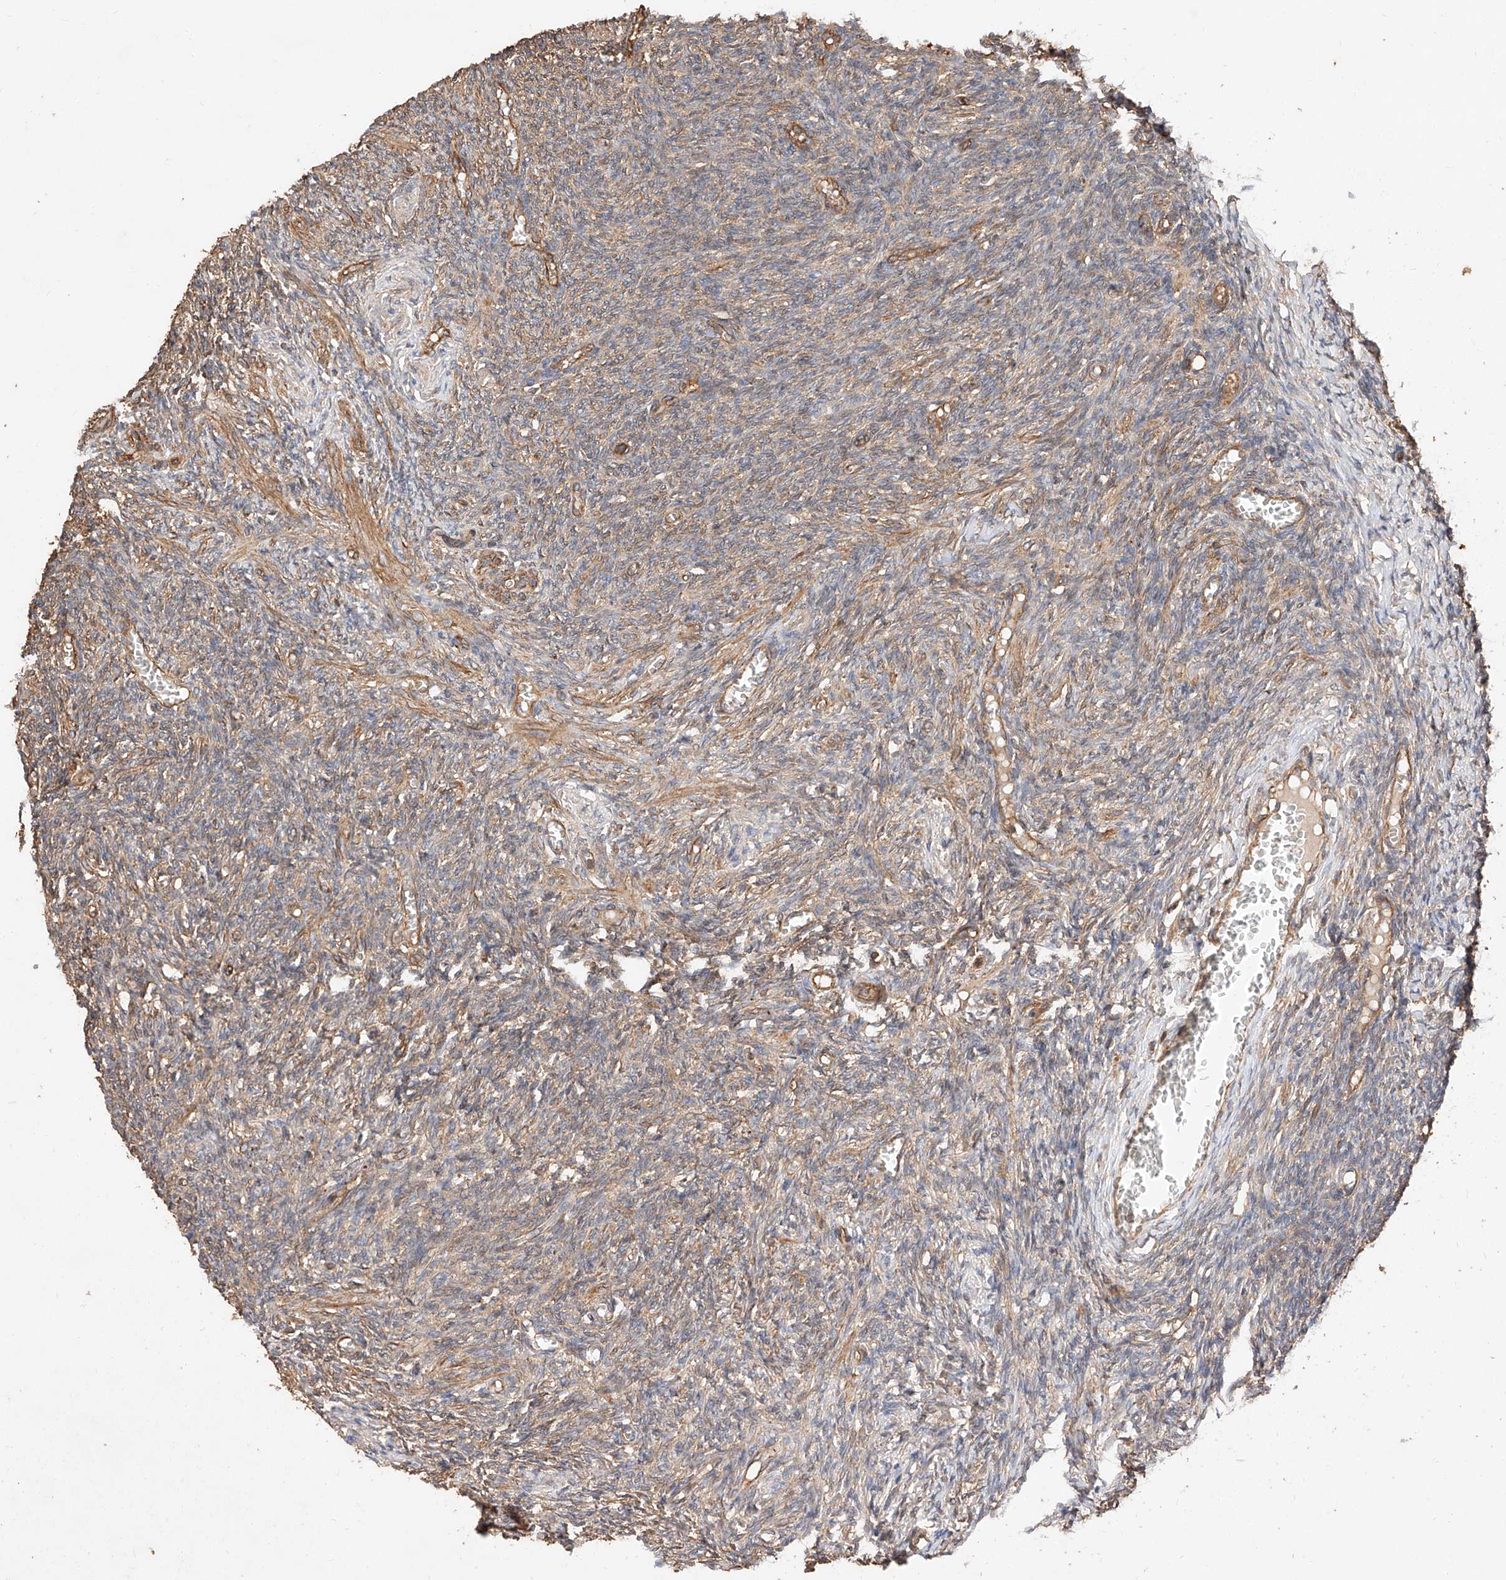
{"staining": {"intensity": "weak", "quantity": ">75%", "location": "cytoplasmic/membranous"}, "tissue": "ovary", "cell_type": "Ovarian stroma cells", "image_type": "normal", "snomed": [{"axis": "morphology", "description": "Normal tissue, NOS"}, {"axis": "topography", "description": "Ovary"}], "caption": "Immunohistochemistry (IHC) (DAB (3,3'-diaminobenzidine)) staining of normal human ovary reveals weak cytoplasmic/membranous protein staining in approximately >75% of ovarian stroma cells. The staining is performed using DAB (3,3'-diaminobenzidine) brown chromogen to label protein expression. The nuclei are counter-stained blue using hematoxylin.", "gene": "GHDC", "patient": {"sex": "female", "age": 27}}